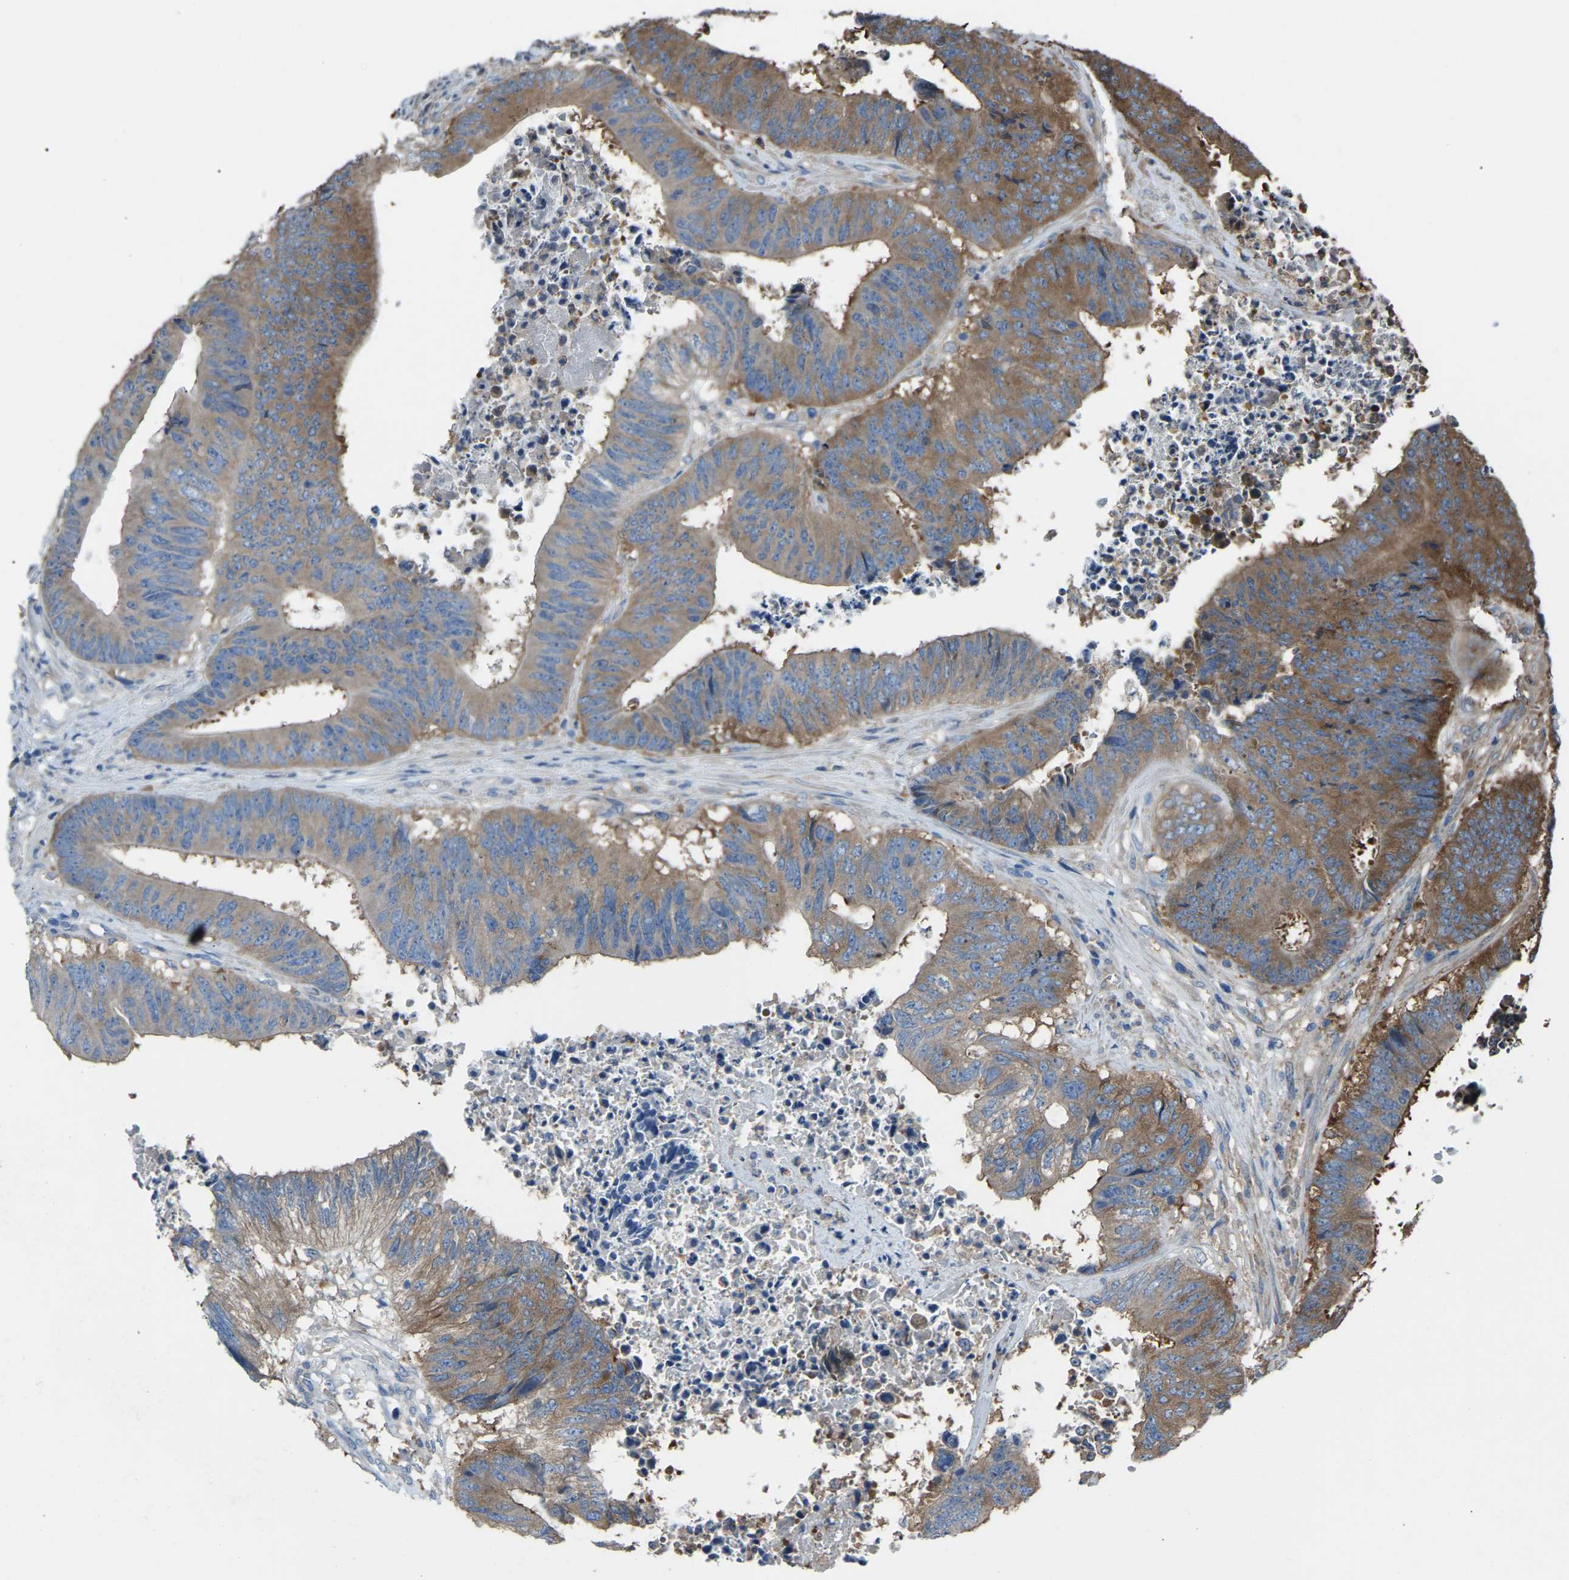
{"staining": {"intensity": "moderate", "quantity": ">75%", "location": "cytoplasmic/membranous"}, "tissue": "colorectal cancer", "cell_type": "Tumor cells", "image_type": "cancer", "snomed": [{"axis": "morphology", "description": "Adenocarcinoma, NOS"}, {"axis": "topography", "description": "Rectum"}], "caption": "High-magnification brightfield microscopy of colorectal cancer stained with DAB (3,3'-diaminobenzidine) (brown) and counterstained with hematoxylin (blue). tumor cells exhibit moderate cytoplasmic/membranous expression is appreciated in approximately>75% of cells.", "gene": "AIMP1", "patient": {"sex": "male", "age": 72}}